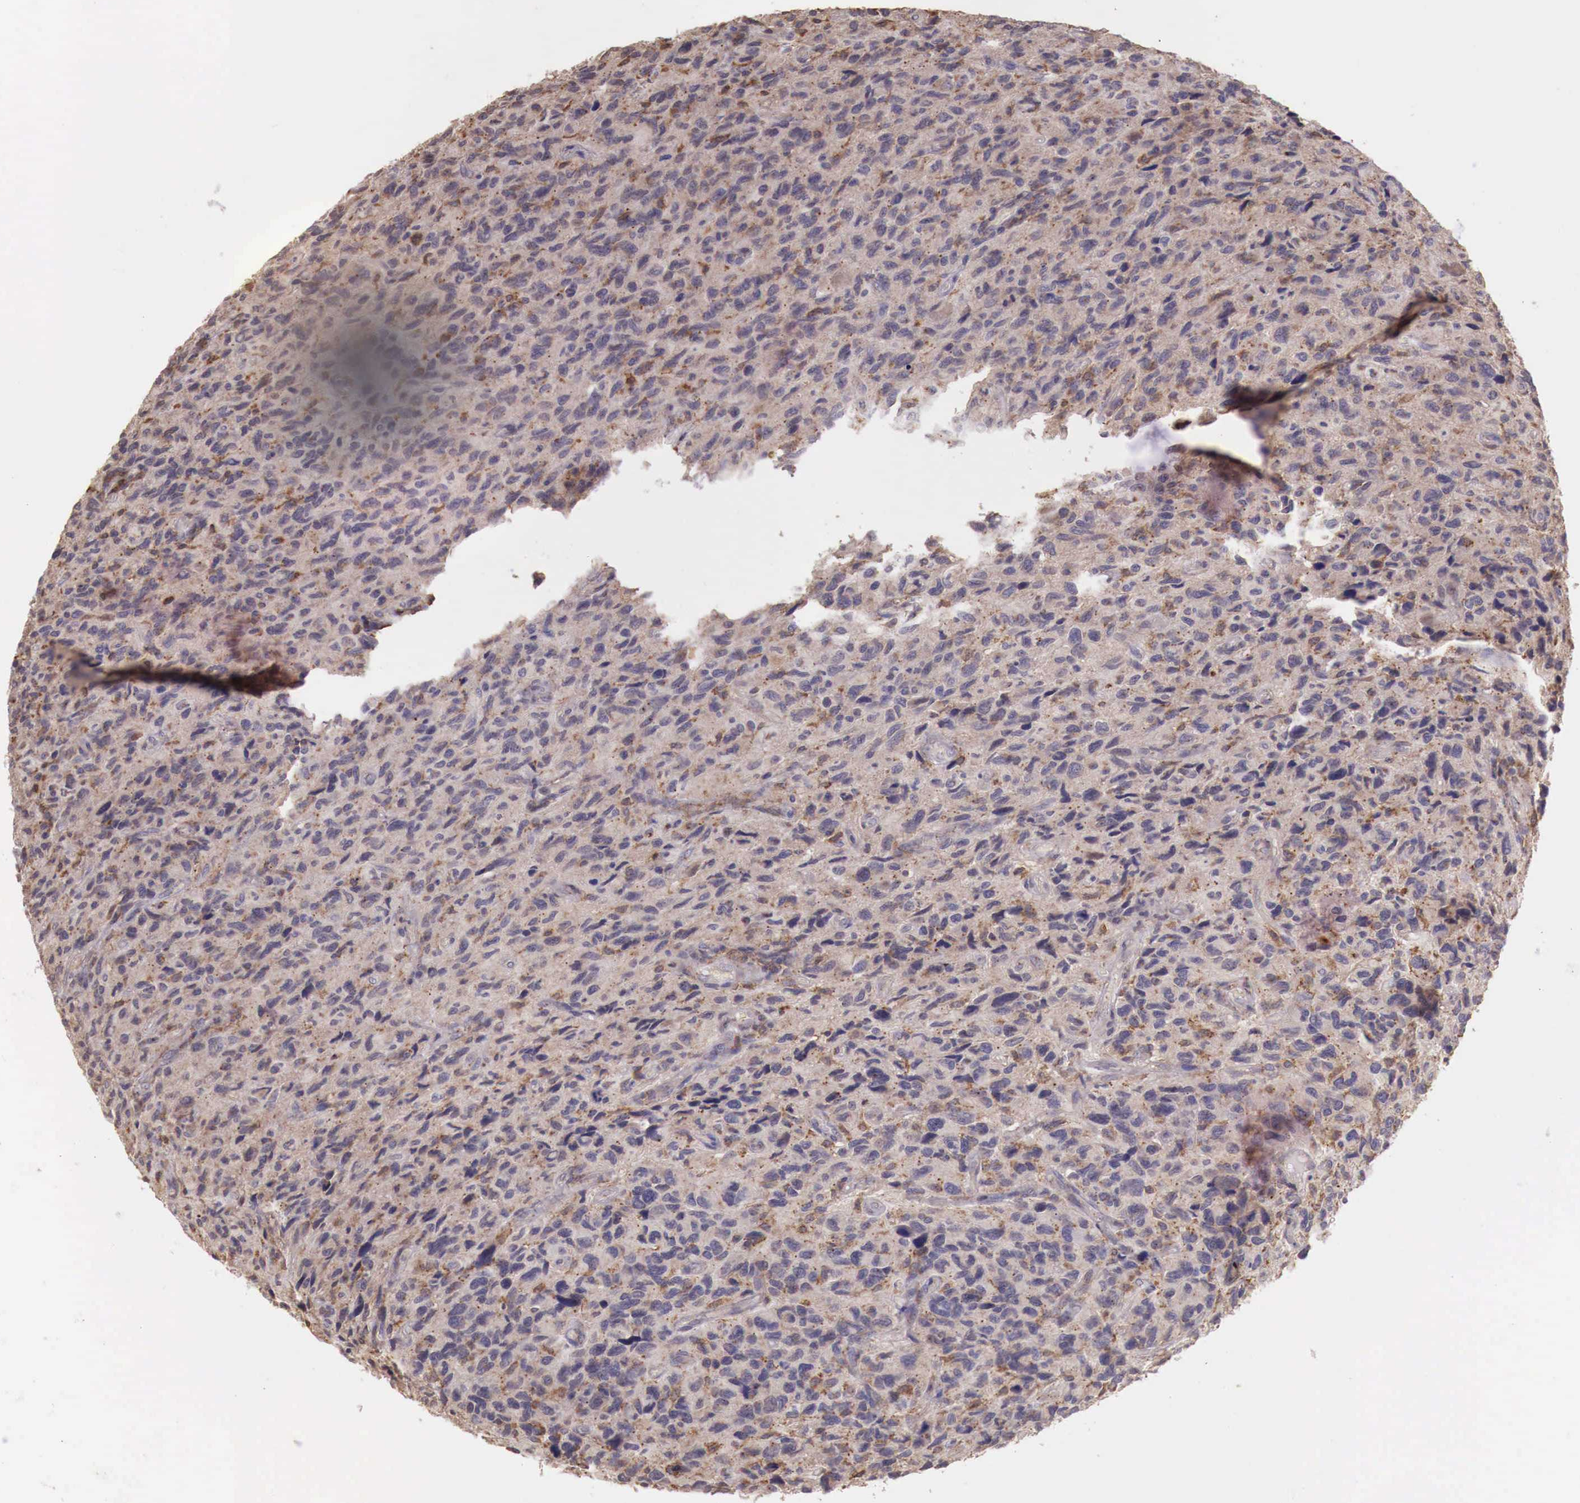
{"staining": {"intensity": "weak", "quantity": "25%-75%", "location": "cytoplasmic/membranous"}, "tissue": "glioma", "cell_type": "Tumor cells", "image_type": "cancer", "snomed": [{"axis": "morphology", "description": "Glioma, malignant, High grade"}, {"axis": "topography", "description": "Brain"}], "caption": "Protein staining of high-grade glioma (malignant) tissue exhibits weak cytoplasmic/membranous expression in approximately 25%-75% of tumor cells.", "gene": "CHRDL1", "patient": {"sex": "female", "age": 60}}